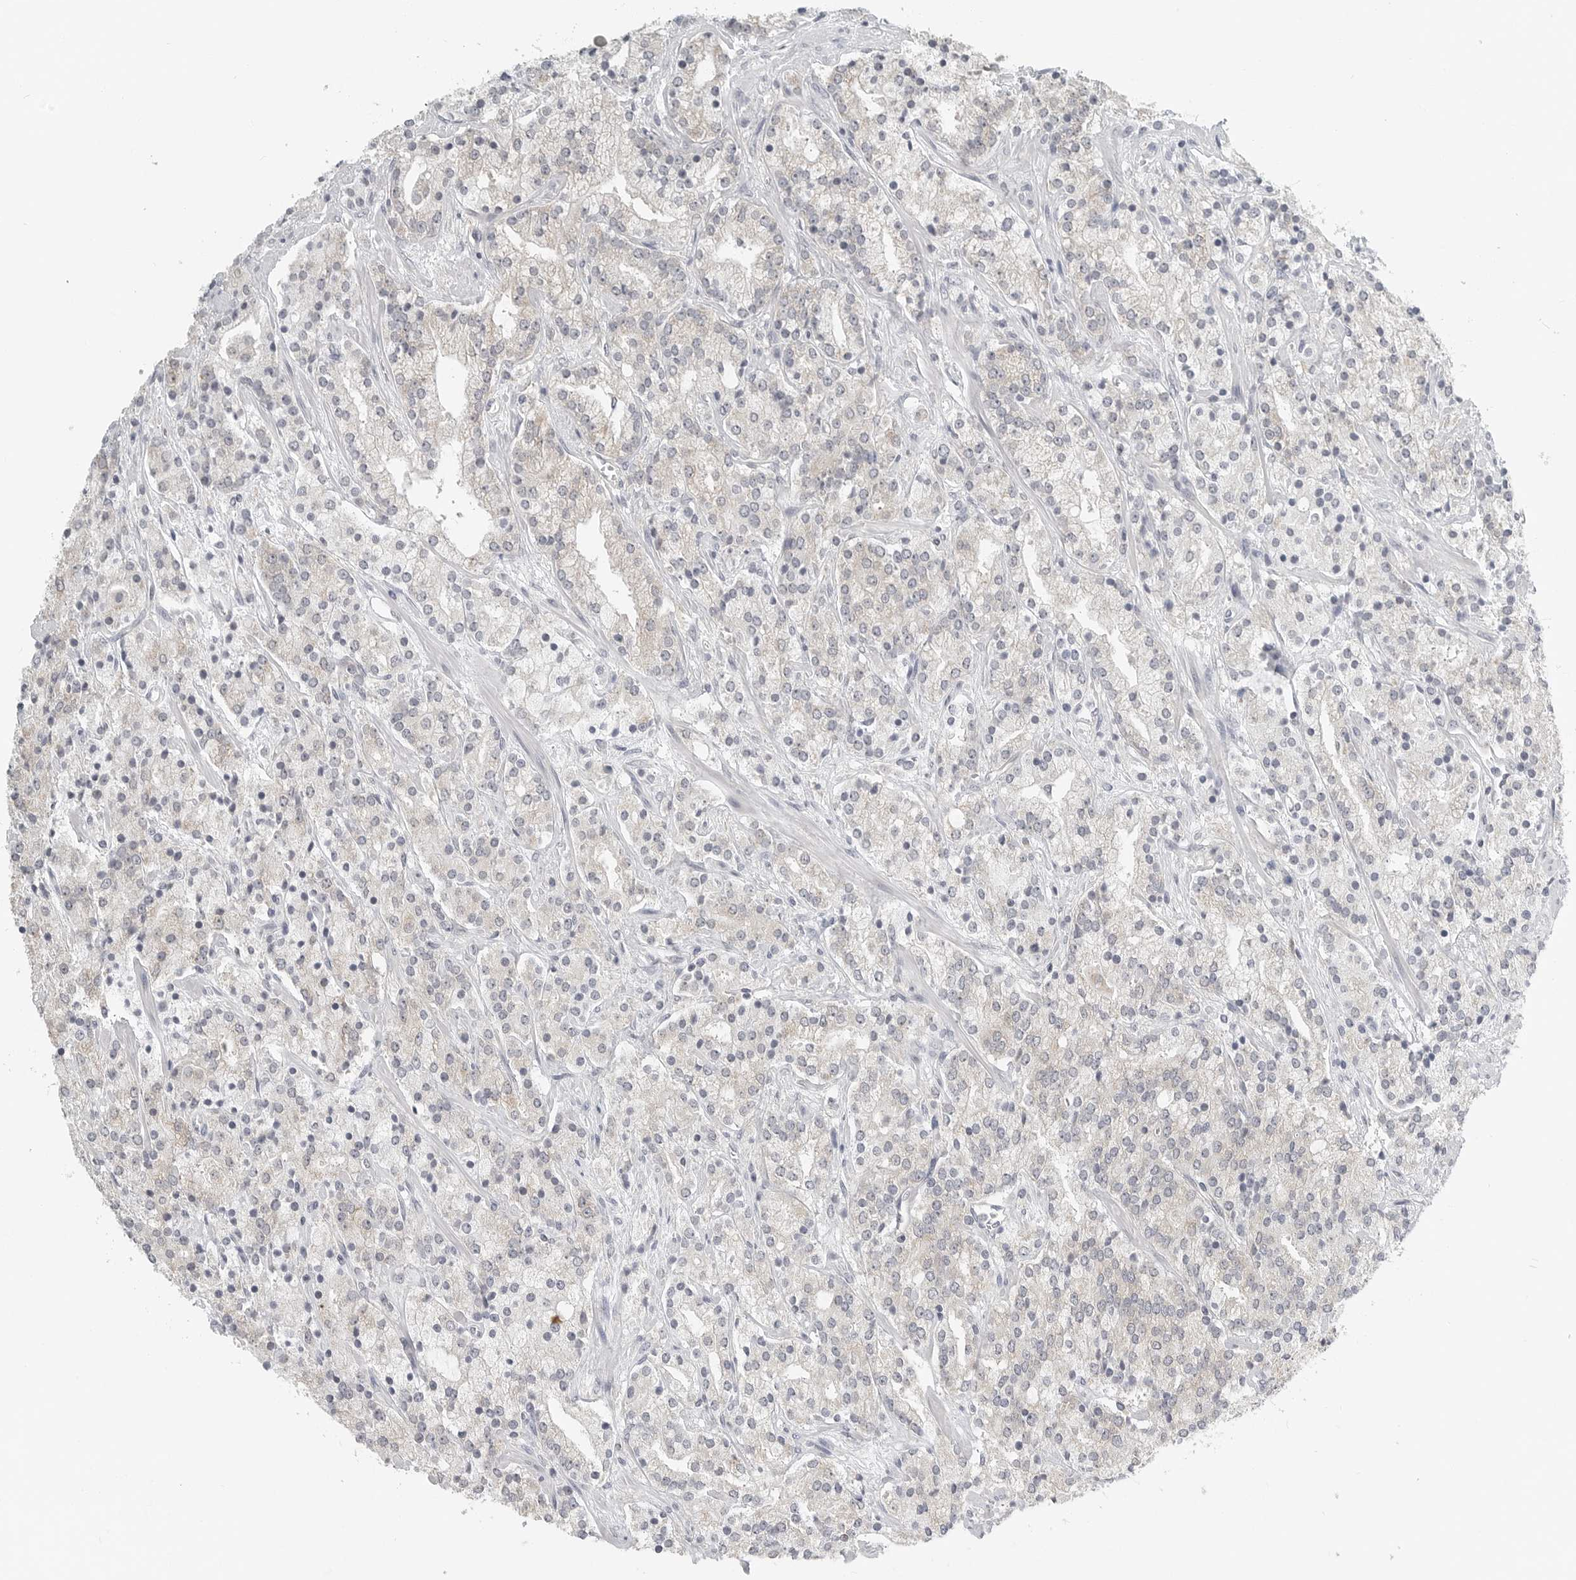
{"staining": {"intensity": "moderate", "quantity": "<25%", "location": "cytoplasmic/membranous"}, "tissue": "prostate cancer", "cell_type": "Tumor cells", "image_type": "cancer", "snomed": [{"axis": "morphology", "description": "Adenocarcinoma, High grade"}, {"axis": "topography", "description": "Prostate"}], "caption": "Immunohistochemistry (IHC) of human high-grade adenocarcinoma (prostate) reveals low levels of moderate cytoplasmic/membranous staining in approximately <25% of tumor cells.", "gene": "IL12RB2", "patient": {"sex": "male", "age": 71}}